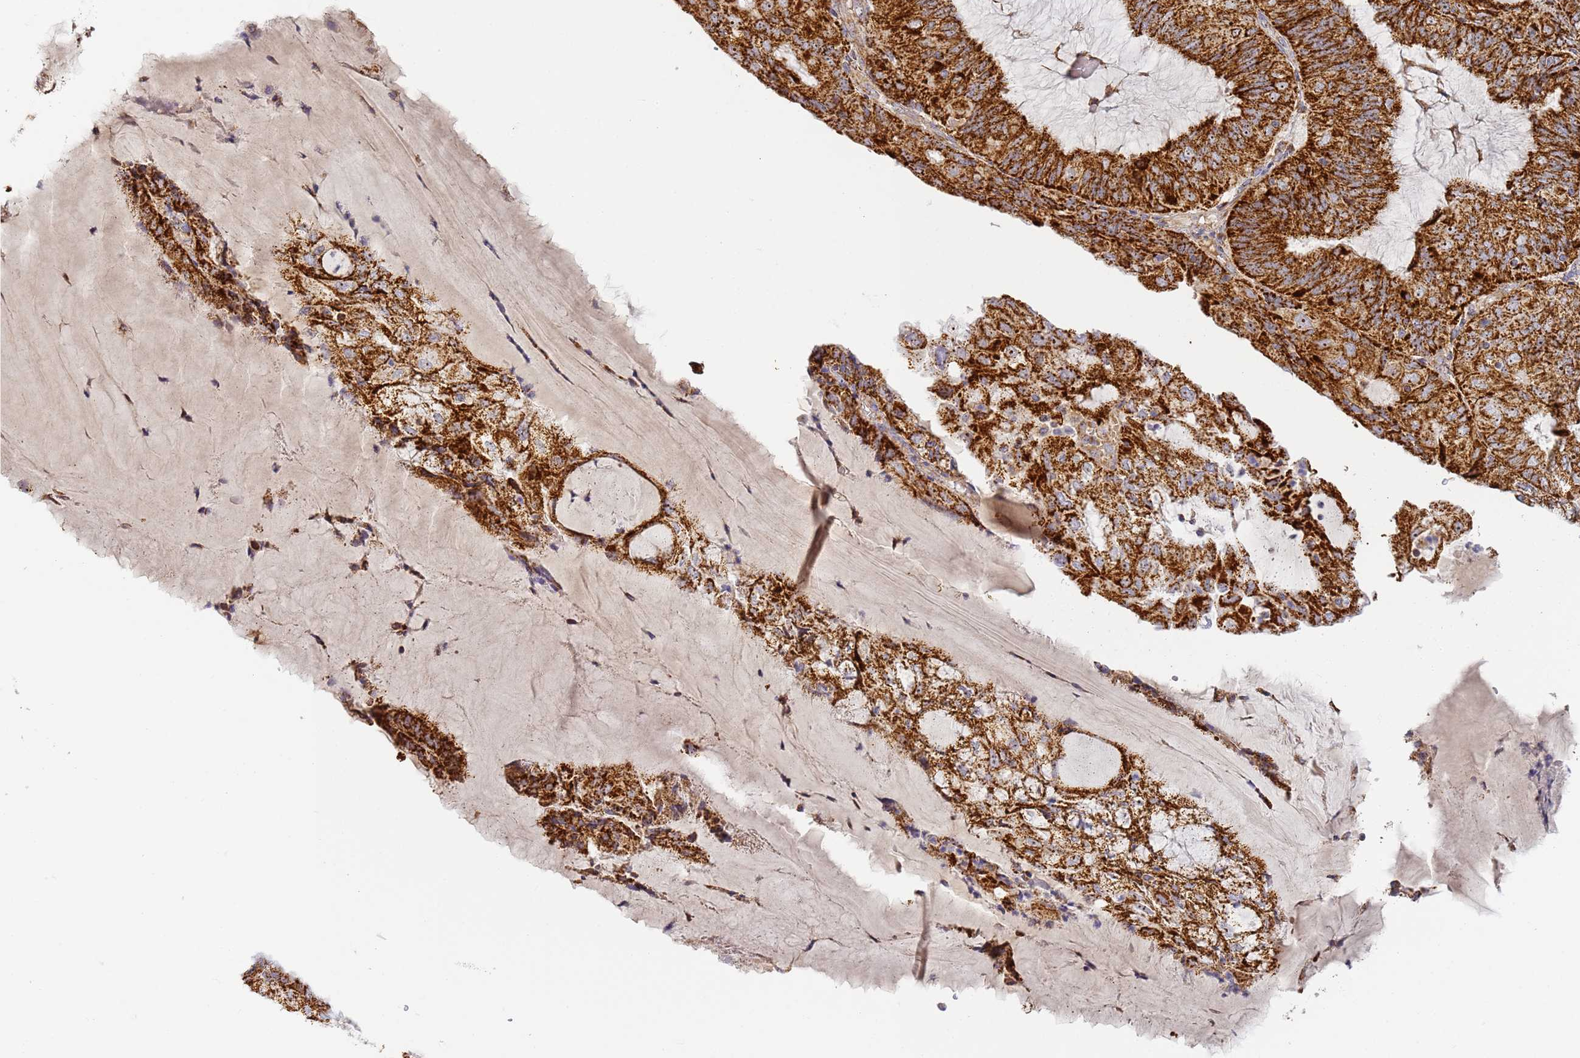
{"staining": {"intensity": "strong", "quantity": ">75%", "location": "cytoplasmic/membranous"}, "tissue": "endometrial cancer", "cell_type": "Tumor cells", "image_type": "cancer", "snomed": [{"axis": "morphology", "description": "Adenocarcinoma, NOS"}, {"axis": "topography", "description": "Endometrium"}], "caption": "A high-resolution photomicrograph shows immunohistochemistry (IHC) staining of endometrial adenocarcinoma, which exhibits strong cytoplasmic/membranous staining in approximately >75% of tumor cells.", "gene": "FRG2C", "patient": {"sex": "female", "age": 81}}